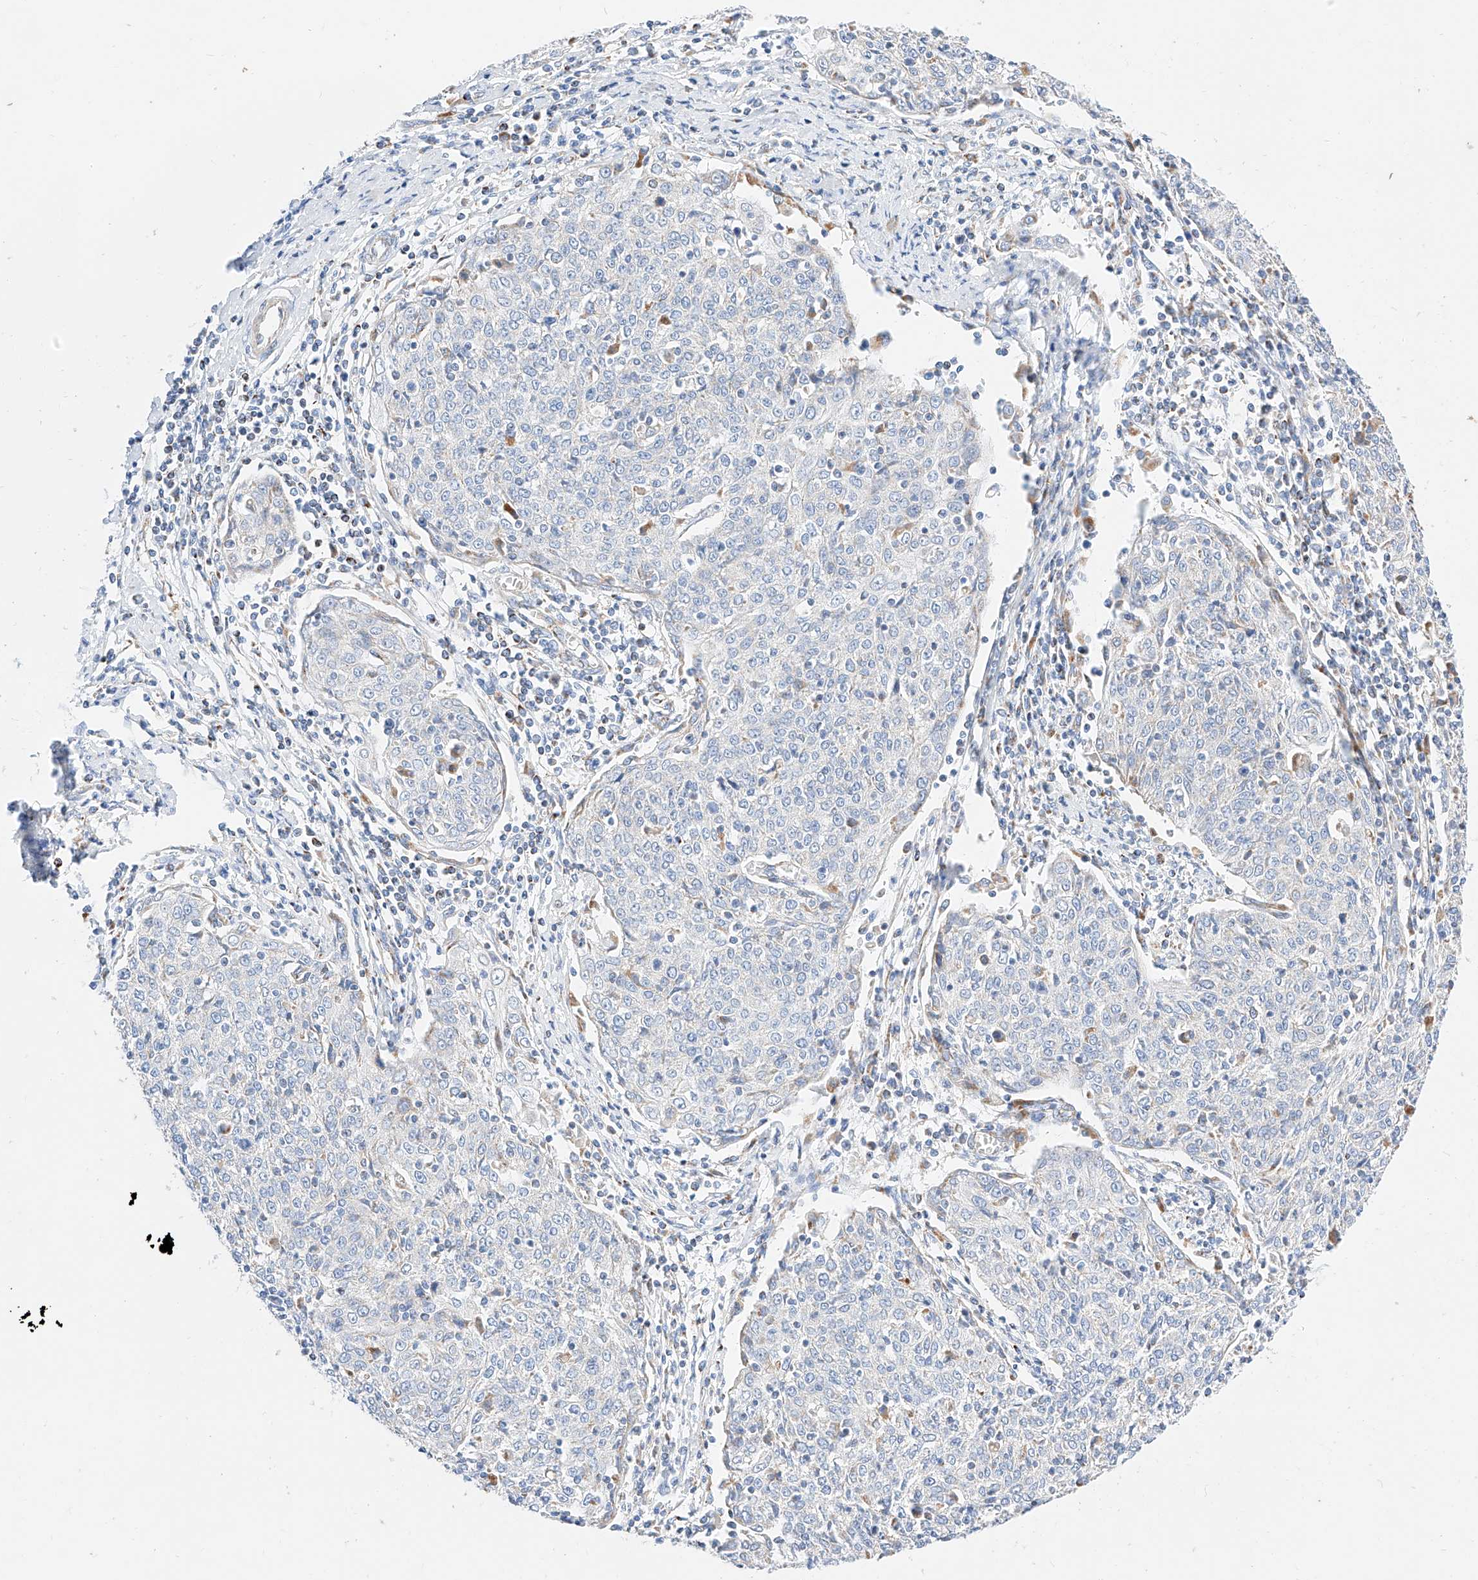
{"staining": {"intensity": "negative", "quantity": "none", "location": "none"}, "tissue": "cervical cancer", "cell_type": "Tumor cells", "image_type": "cancer", "snomed": [{"axis": "morphology", "description": "Squamous cell carcinoma, NOS"}, {"axis": "topography", "description": "Cervix"}], "caption": "A micrograph of human cervical cancer (squamous cell carcinoma) is negative for staining in tumor cells.", "gene": "C6orf62", "patient": {"sex": "female", "age": 48}}